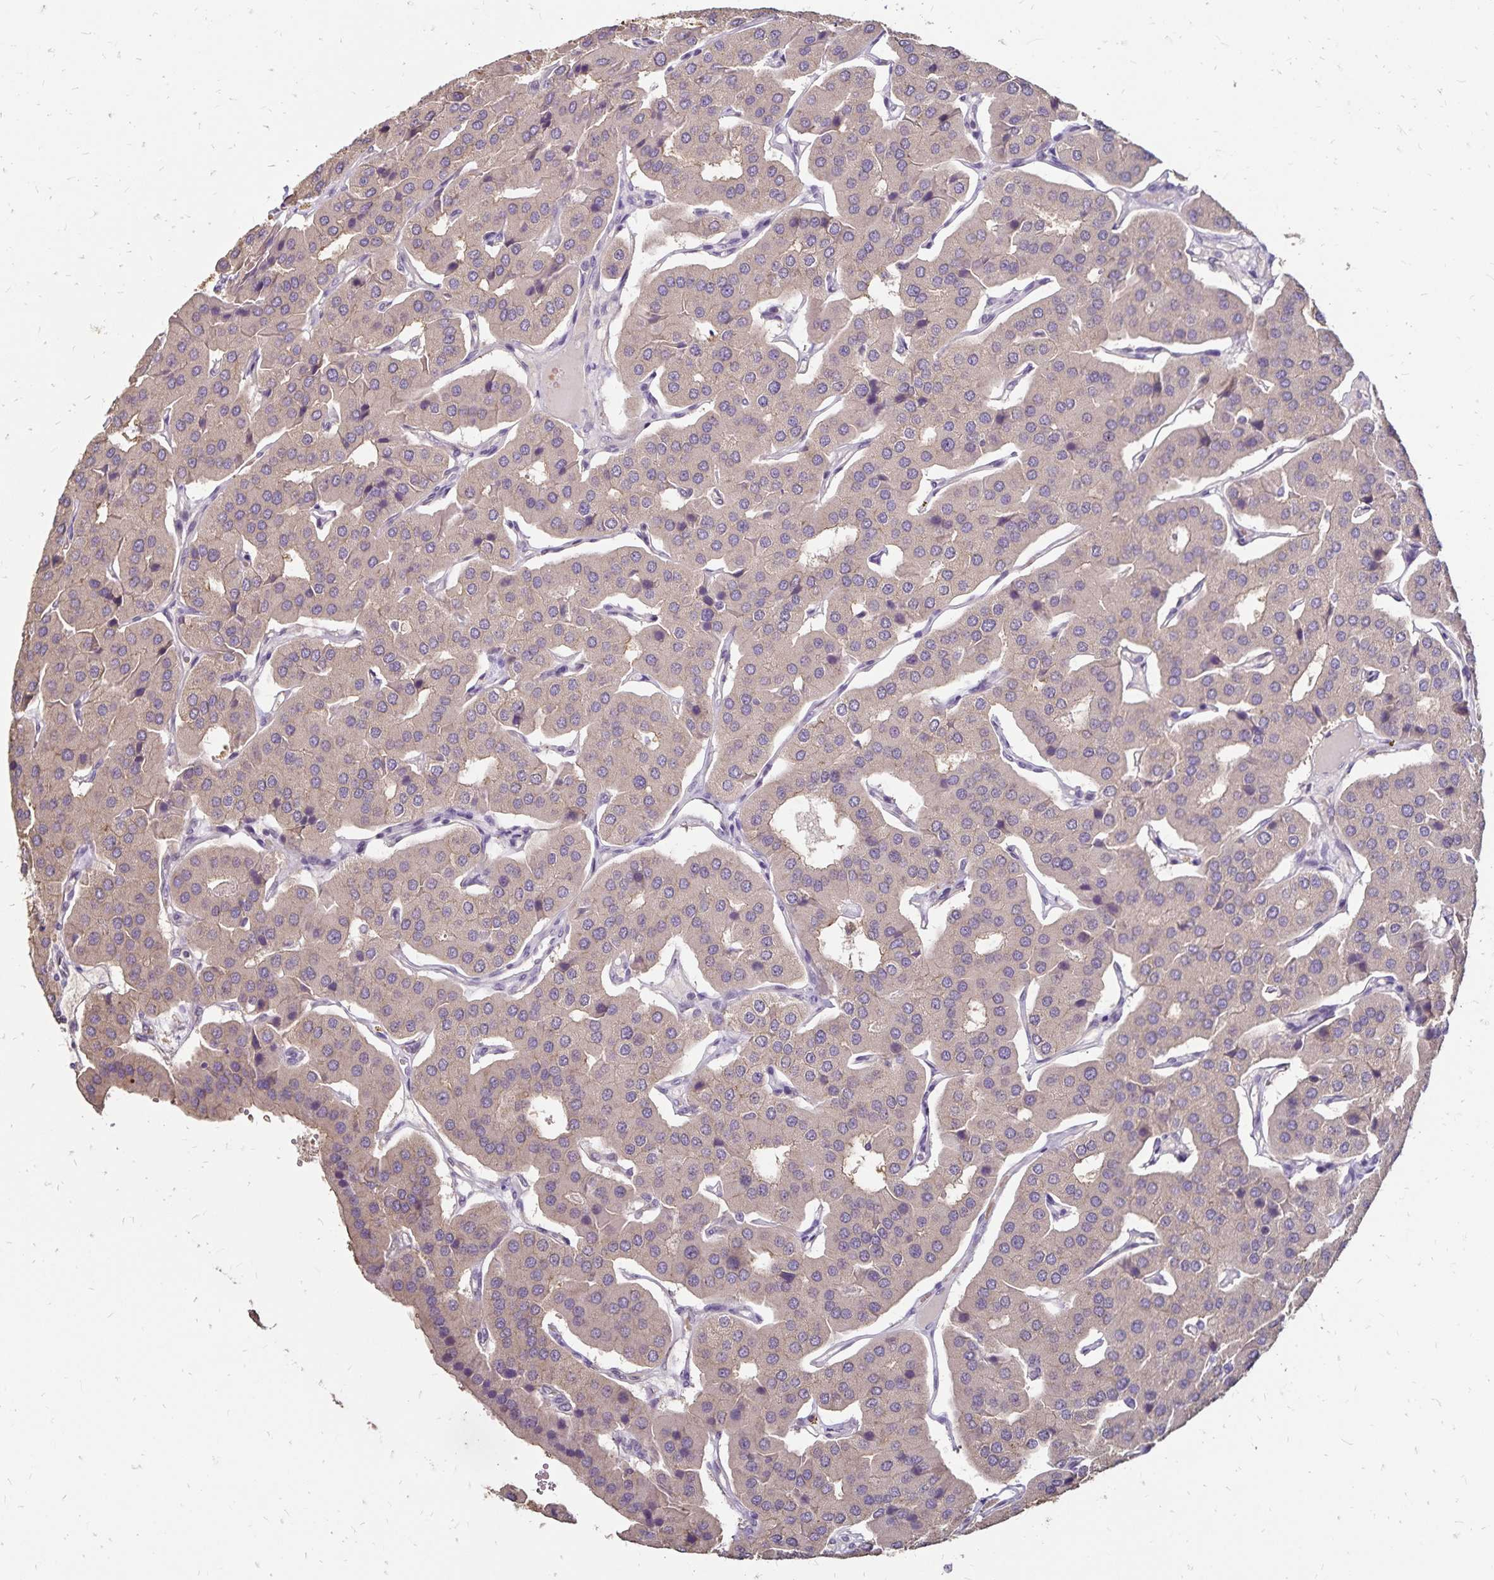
{"staining": {"intensity": "weak", "quantity": "25%-75%", "location": "cytoplasmic/membranous"}, "tissue": "parathyroid gland", "cell_type": "Glandular cells", "image_type": "normal", "snomed": [{"axis": "morphology", "description": "Normal tissue, NOS"}, {"axis": "morphology", "description": "Adenoma, NOS"}, {"axis": "topography", "description": "Parathyroid gland"}], "caption": "IHC of normal parathyroid gland displays low levels of weak cytoplasmic/membranous staining in approximately 25%-75% of glandular cells. (IHC, brightfield microscopy, high magnification).", "gene": "EMC10", "patient": {"sex": "female", "age": 86}}